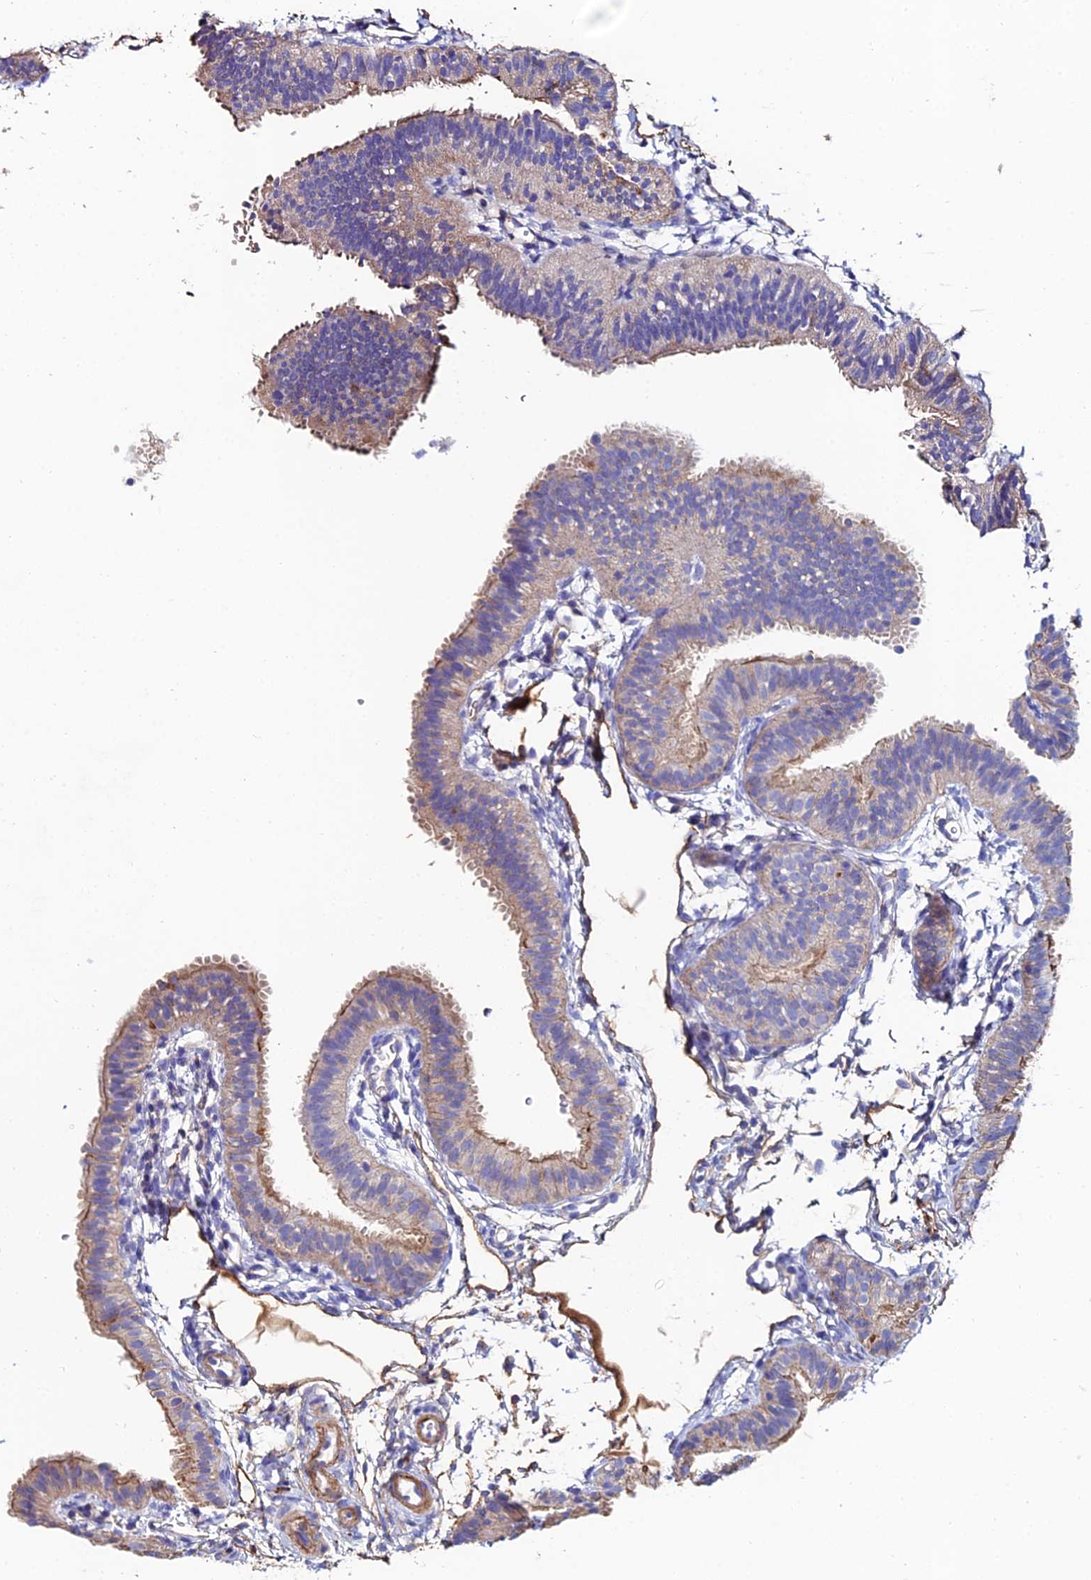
{"staining": {"intensity": "moderate", "quantity": "<25%", "location": "cytoplasmic/membranous"}, "tissue": "fallopian tube", "cell_type": "Glandular cells", "image_type": "normal", "snomed": [{"axis": "morphology", "description": "Normal tissue, NOS"}, {"axis": "topography", "description": "Fallopian tube"}], "caption": "Immunohistochemical staining of normal human fallopian tube displays <25% levels of moderate cytoplasmic/membranous protein staining in approximately <25% of glandular cells. (IHC, brightfield microscopy, high magnification).", "gene": "C6", "patient": {"sex": "female", "age": 35}}